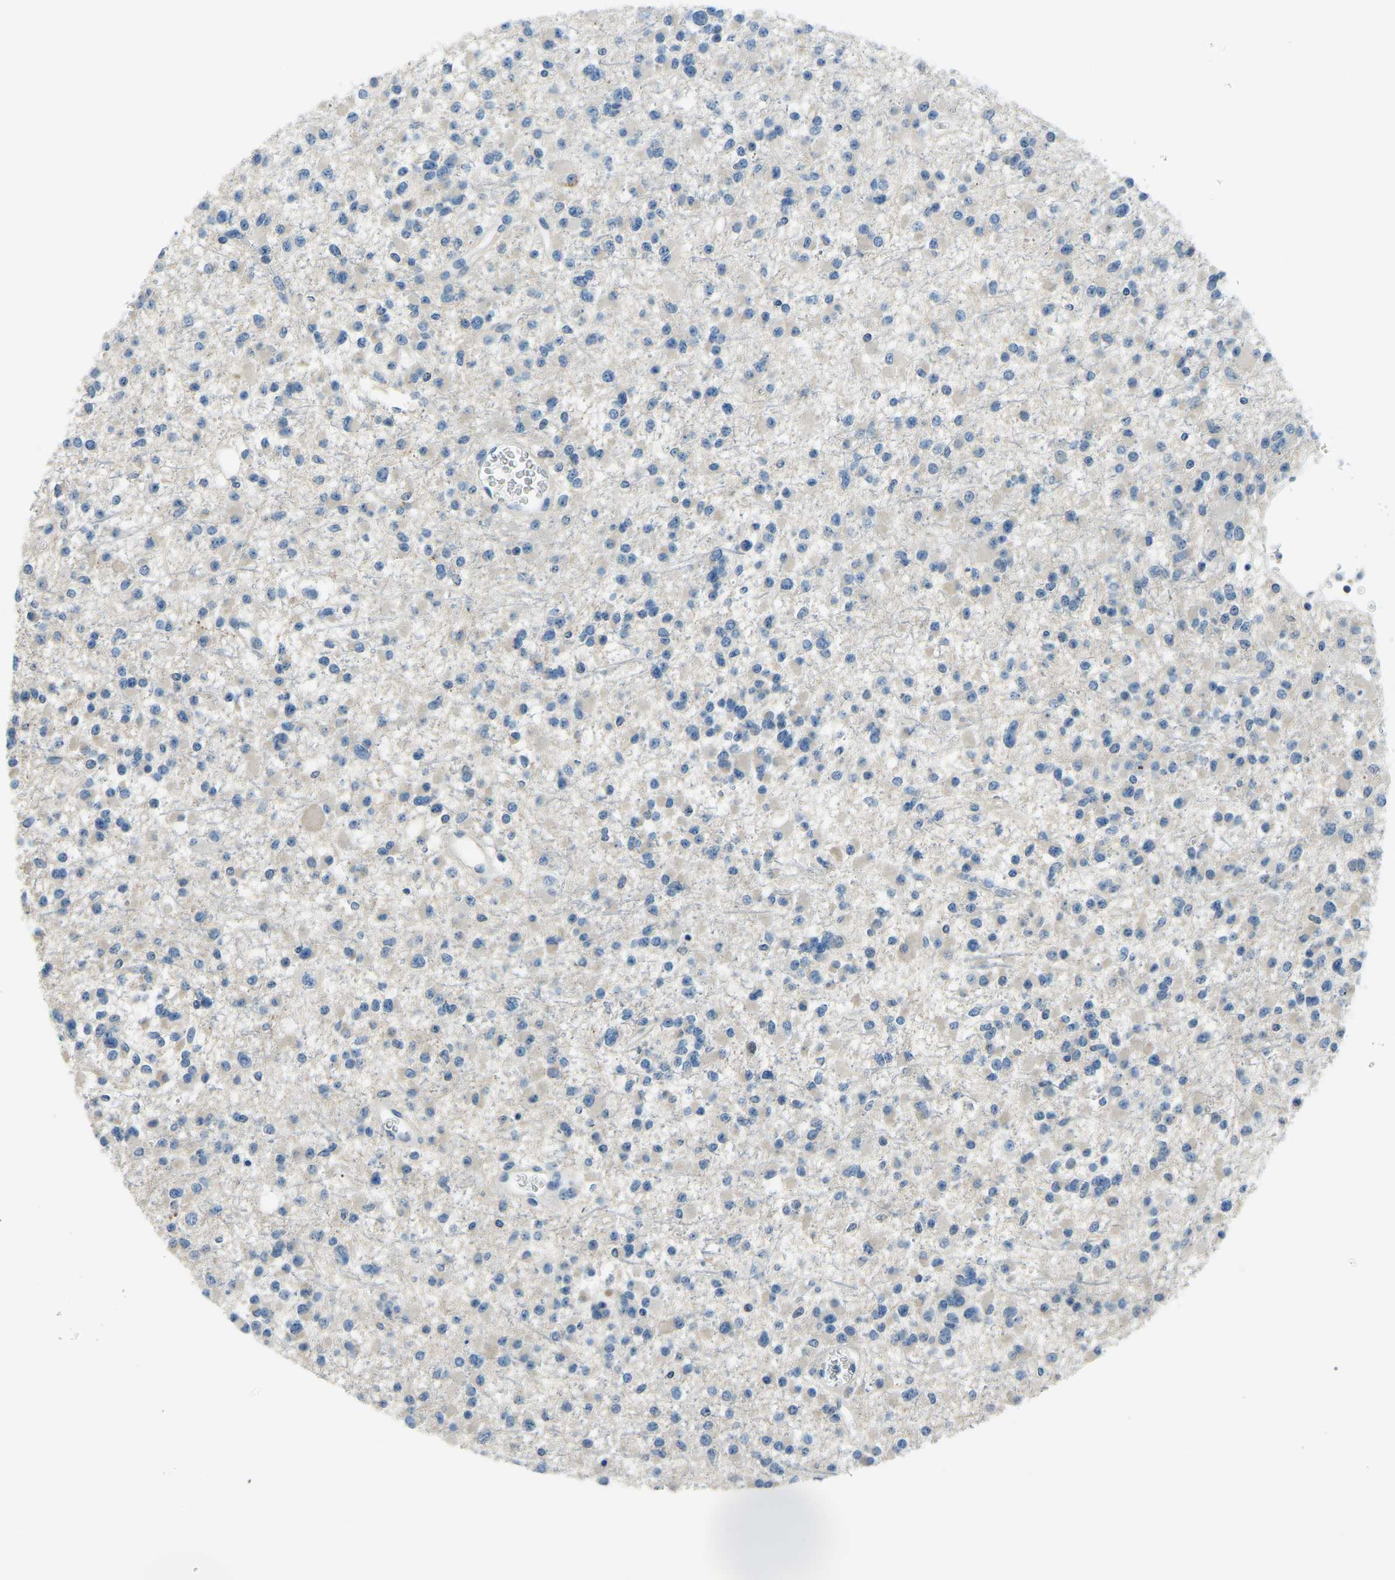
{"staining": {"intensity": "negative", "quantity": "none", "location": "none"}, "tissue": "glioma", "cell_type": "Tumor cells", "image_type": "cancer", "snomed": [{"axis": "morphology", "description": "Glioma, malignant, Low grade"}, {"axis": "topography", "description": "Brain"}], "caption": "The IHC histopathology image has no significant staining in tumor cells of glioma tissue.", "gene": "RRP1", "patient": {"sex": "female", "age": 22}}